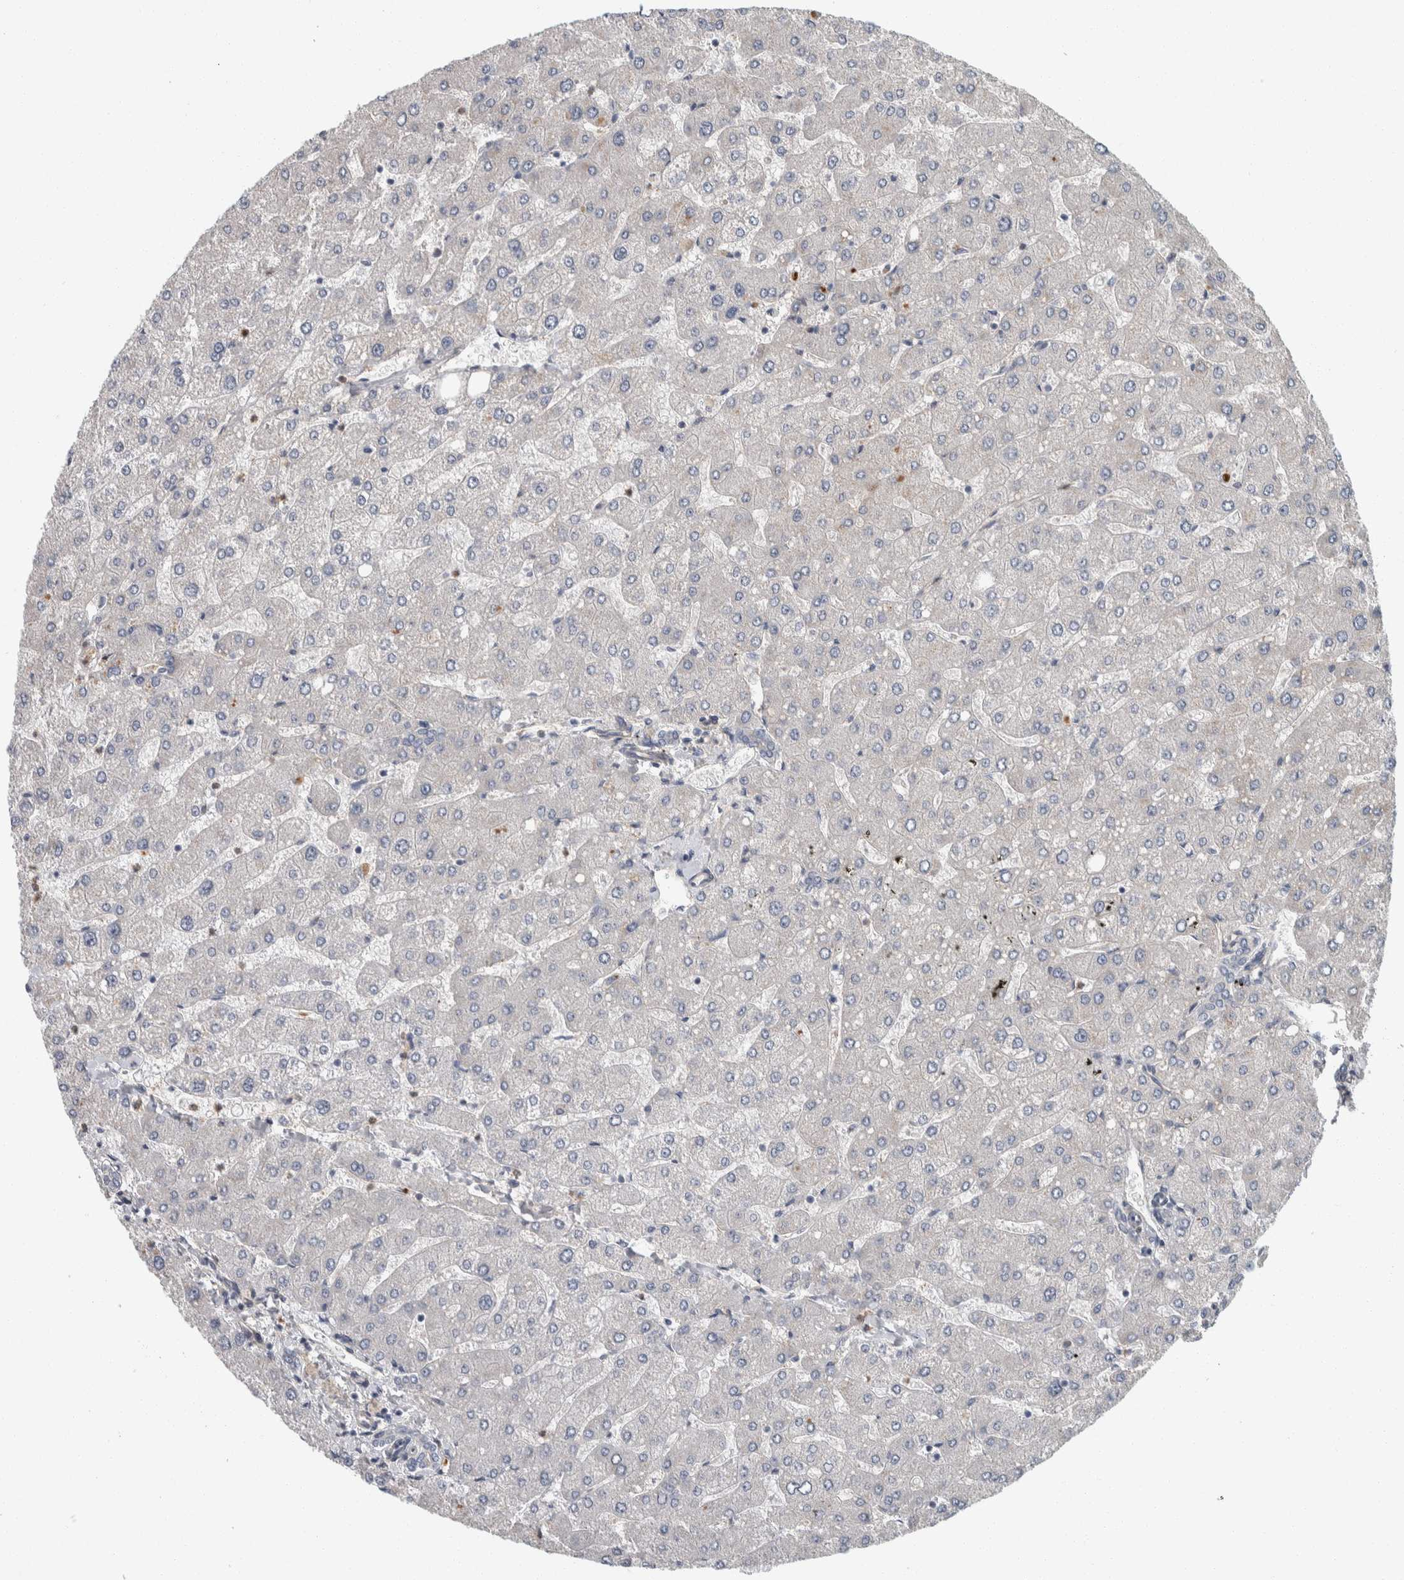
{"staining": {"intensity": "negative", "quantity": "none", "location": "none"}, "tissue": "liver", "cell_type": "Cholangiocytes", "image_type": "normal", "snomed": [{"axis": "morphology", "description": "Normal tissue, NOS"}, {"axis": "topography", "description": "Liver"}], "caption": "IHC histopathology image of benign liver: human liver stained with DAB (3,3'-diaminobenzidine) demonstrates no significant protein expression in cholangiocytes.", "gene": "KCNJ3", "patient": {"sex": "male", "age": 55}}